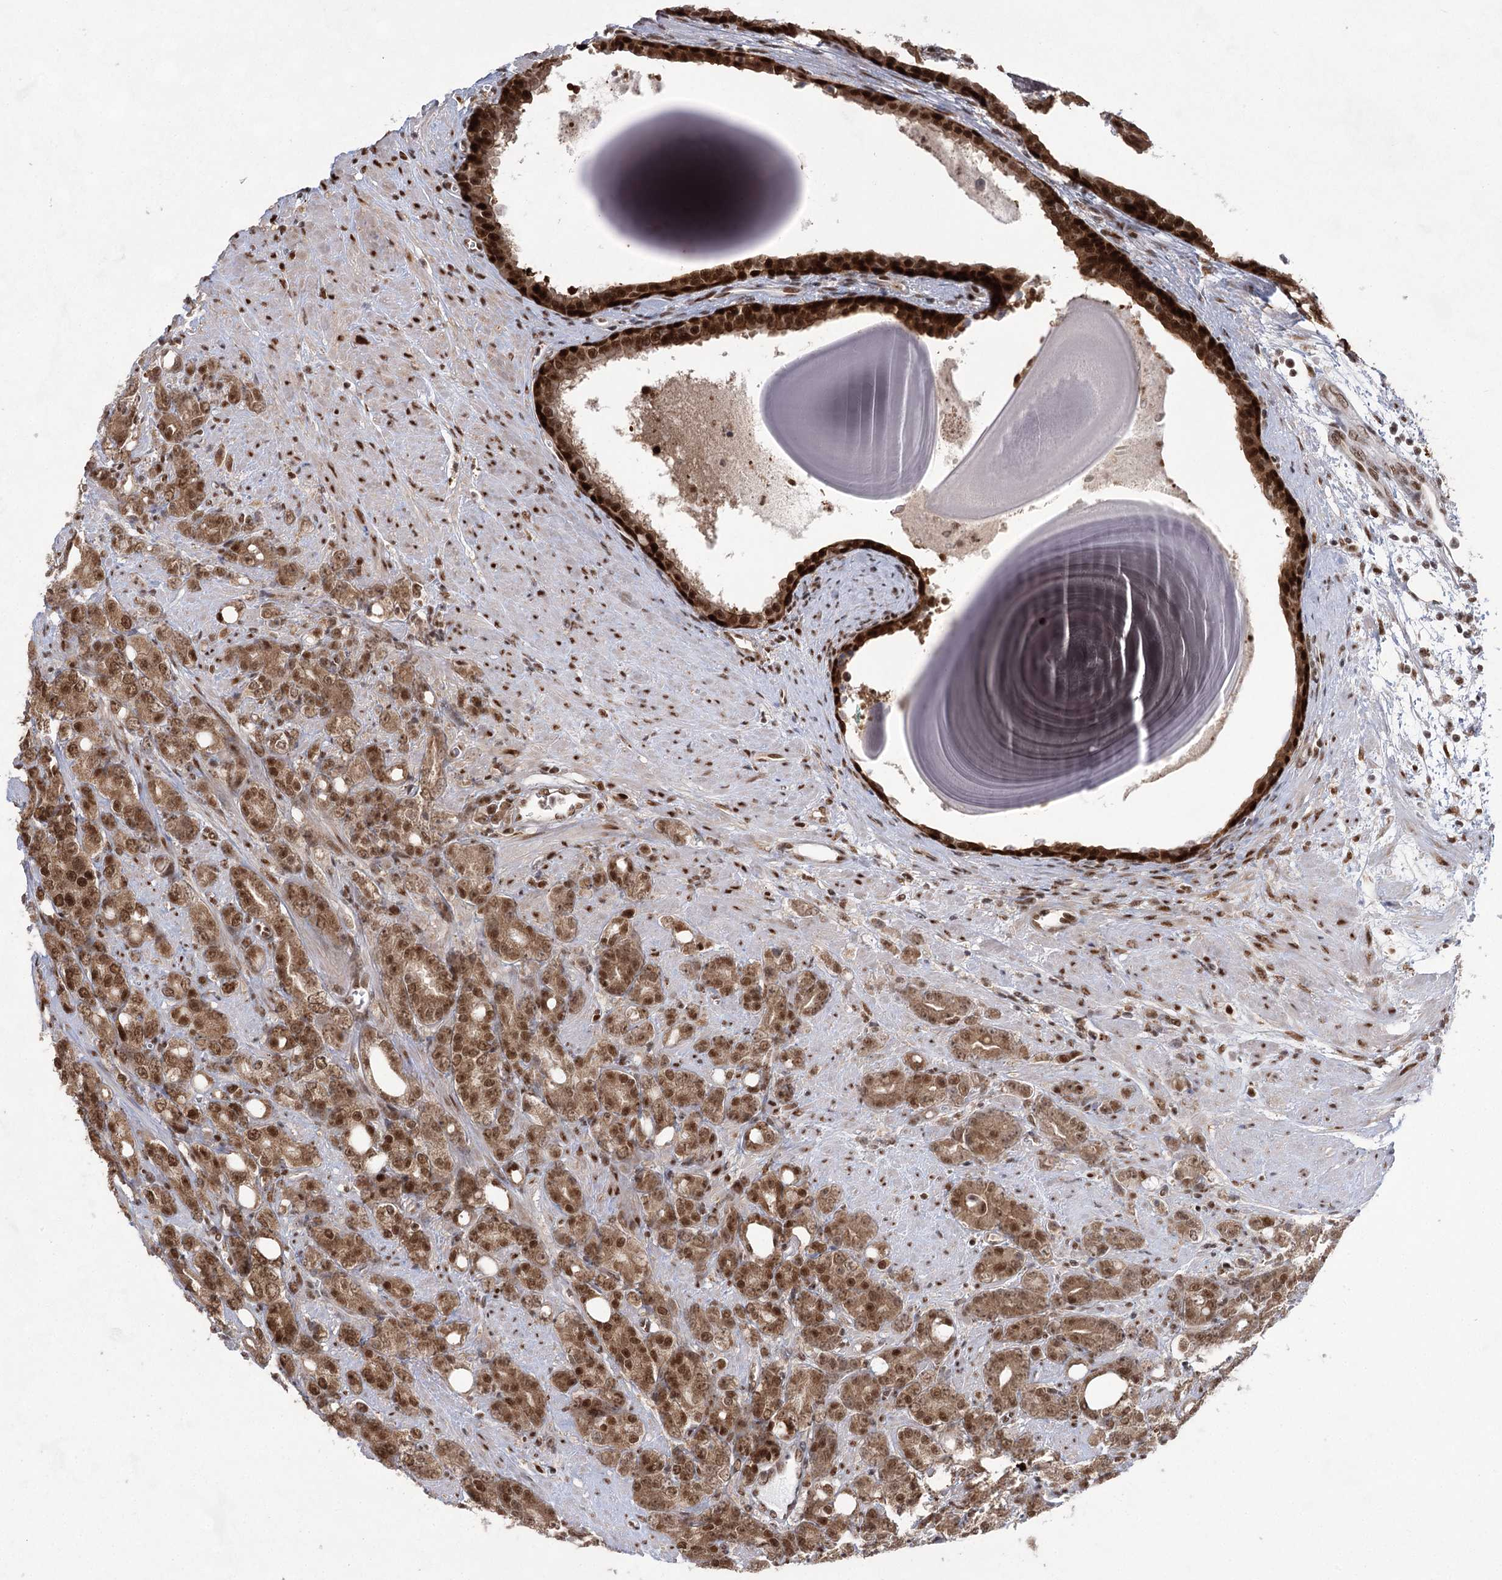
{"staining": {"intensity": "moderate", "quantity": ">75%", "location": "cytoplasmic/membranous,nuclear"}, "tissue": "prostate cancer", "cell_type": "Tumor cells", "image_type": "cancer", "snomed": [{"axis": "morphology", "description": "Adenocarcinoma, High grade"}, {"axis": "topography", "description": "Prostate"}], "caption": "There is medium levels of moderate cytoplasmic/membranous and nuclear expression in tumor cells of adenocarcinoma (high-grade) (prostate), as demonstrated by immunohistochemical staining (brown color).", "gene": "ZCCHC8", "patient": {"sex": "male", "age": 62}}